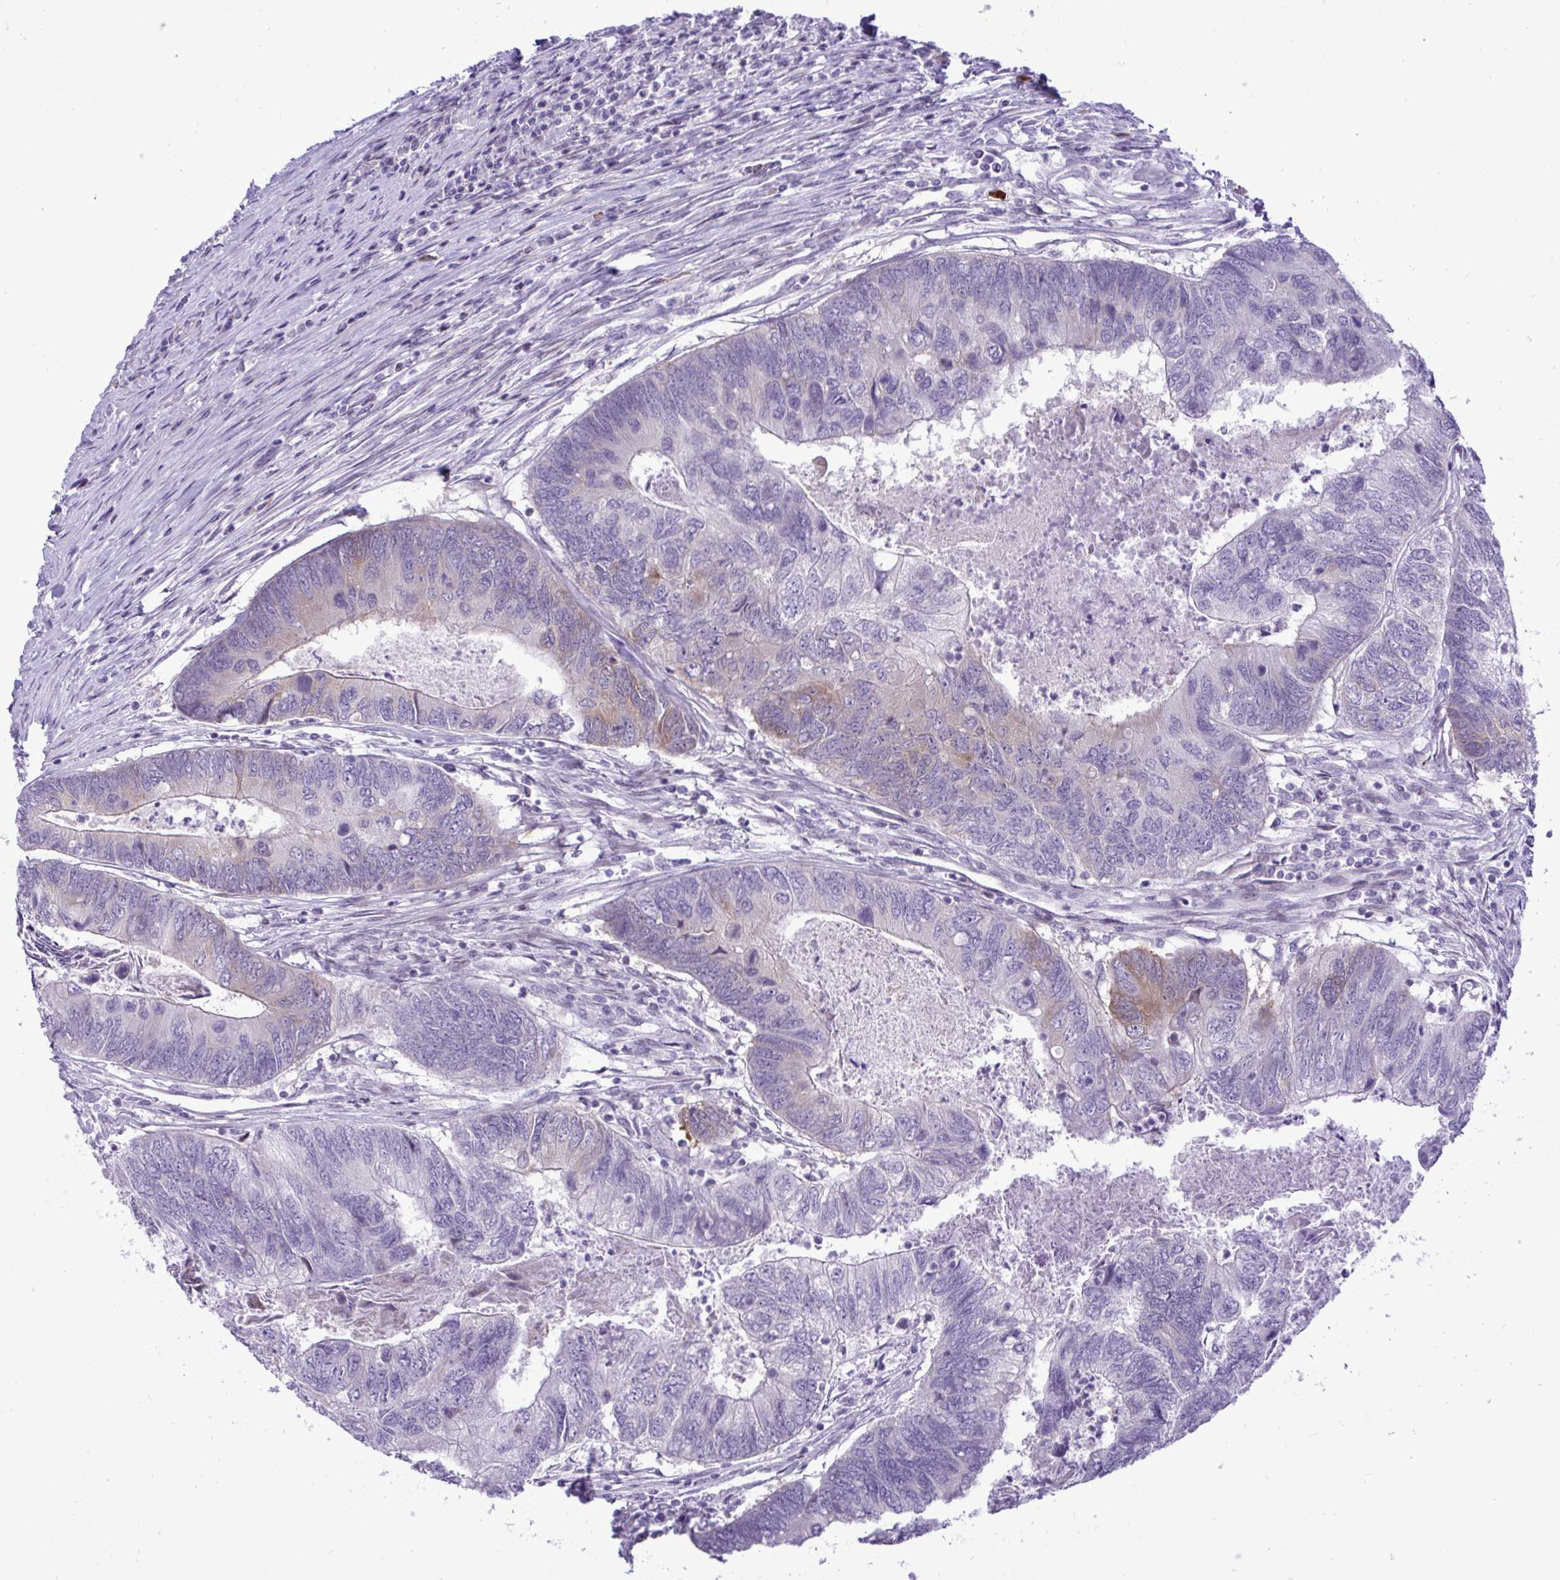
{"staining": {"intensity": "weak", "quantity": "<25%", "location": "cytoplasmic/membranous"}, "tissue": "colorectal cancer", "cell_type": "Tumor cells", "image_type": "cancer", "snomed": [{"axis": "morphology", "description": "Adenocarcinoma, NOS"}, {"axis": "topography", "description": "Colon"}], "caption": "DAB immunohistochemical staining of colorectal adenocarcinoma shows no significant positivity in tumor cells.", "gene": "SPAG1", "patient": {"sex": "female", "age": 67}}